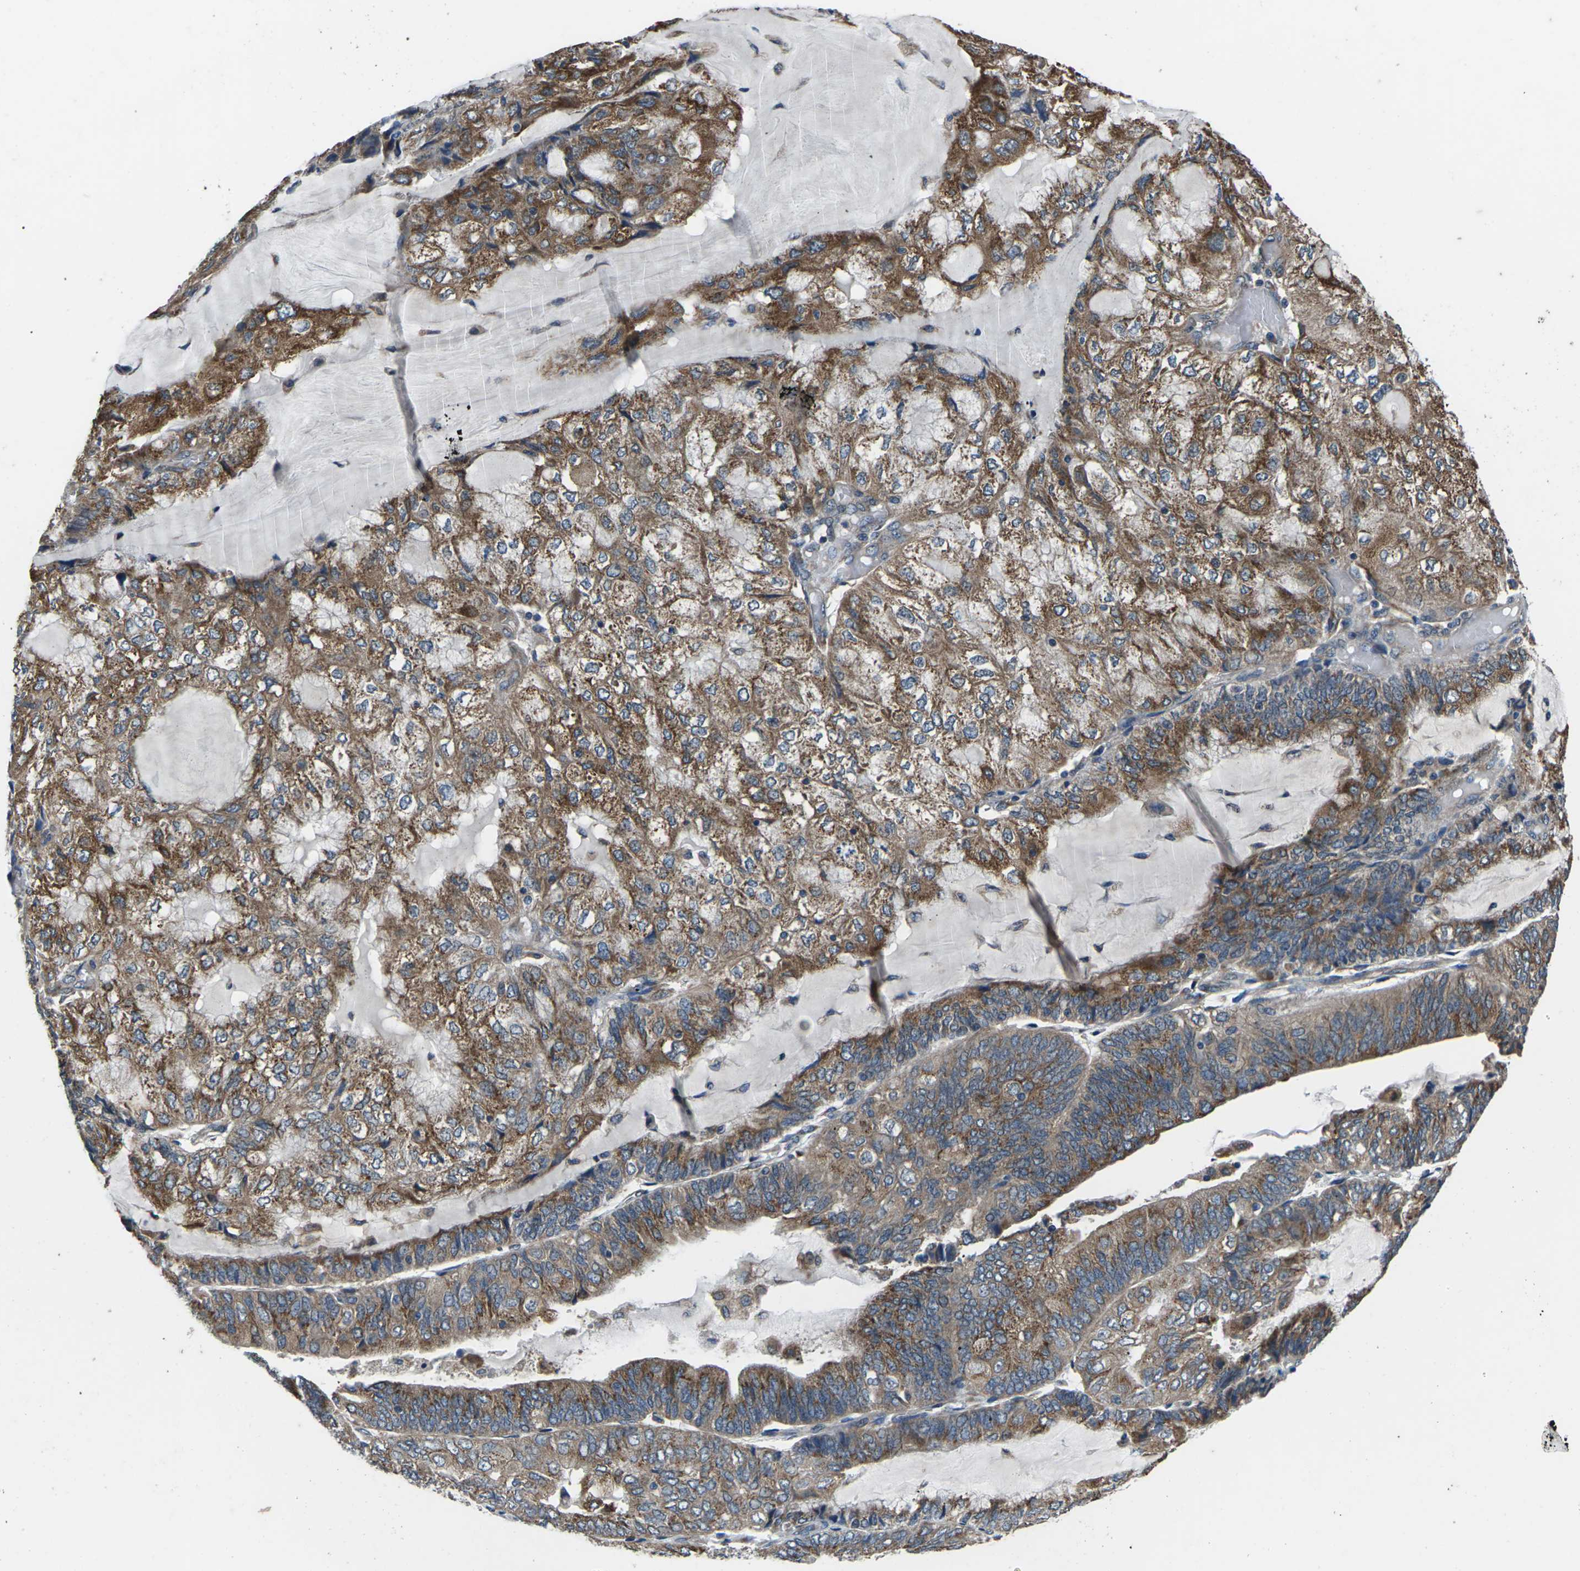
{"staining": {"intensity": "moderate", "quantity": ">75%", "location": "cytoplasmic/membranous"}, "tissue": "endometrial cancer", "cell_type": "Tumor cells", "image_type": "cancer", "snomed": [{"axis": "morphology", "description": "Adenocarcinoma, NOS"}, {"axis": "topography", "description": "Endometrium"}], "caption": "Moderate cytoplasmic/membranous expression is appreciated in approximately >75% of tumor cells in adenocarcinoma (endometrial). Using DAB (brown) and hematoxylin (blue) stains, captured at high magnification using brightfield microscopy.", "gene": "GABRP", "patient": {"sex": "female", "age": 81}}